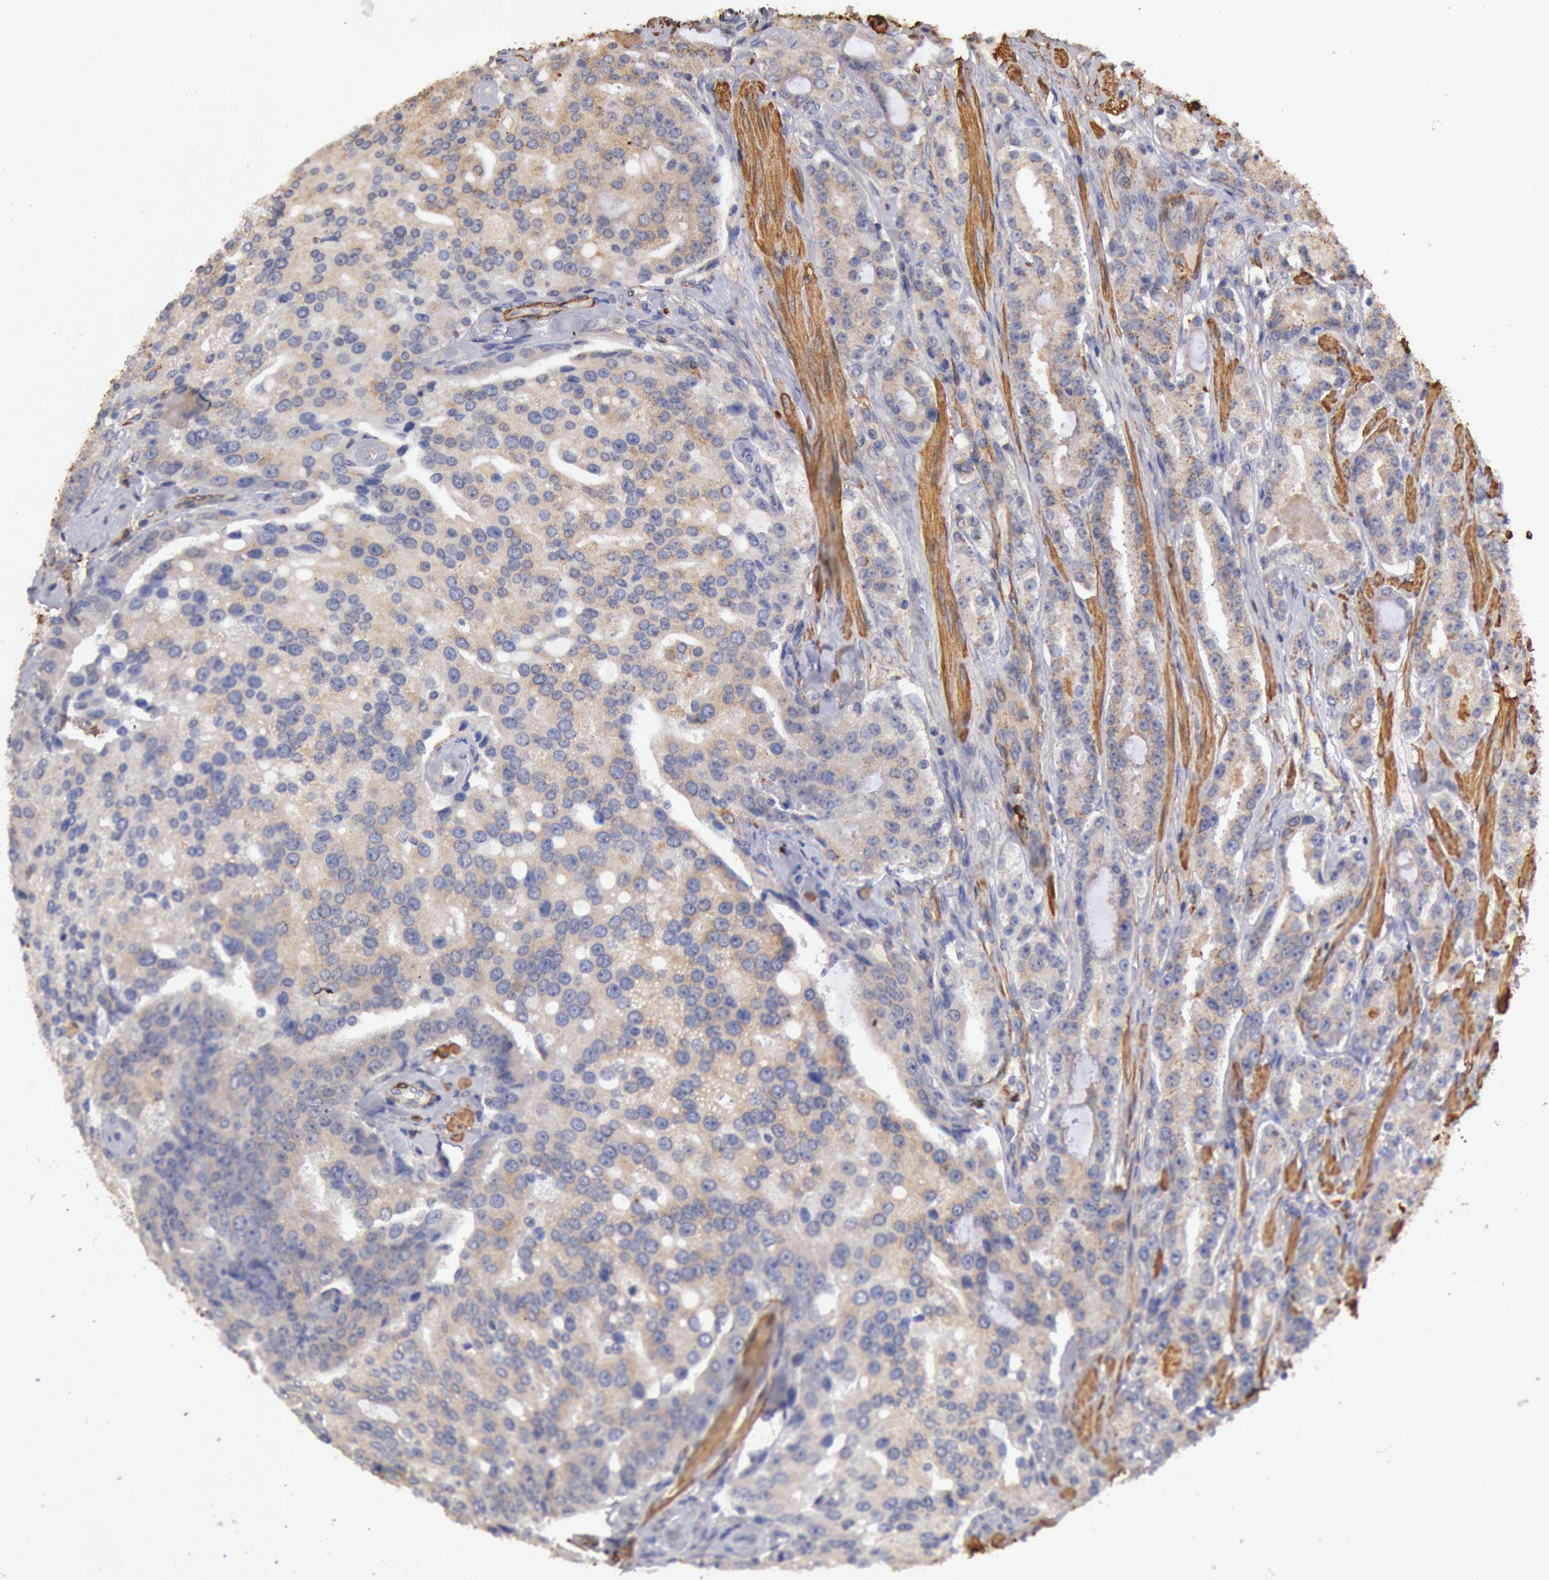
{"staining": {"intensity": "moderate", "quantity": "25%-75%", "location": "cytoplasmic/membranous"}, "tissue": "prostate cancer", "cell_type": "Tumor cells", "image_type": "cancer", "snomed": [{"axis": "morphology", "description": "Adenocarcinoma, Medium grade"}, {"axis": "topography", "description": "Prostate"}], "caption": "High-magnification brightfield microscopy of prostate cancer stained with DAB (3,3'-diaminobenzidine) (brown) and counterstained with hematoxylin (blue). tumor cells exhibit moderate cytoplasmic/membranous positivity is appreciated in about25%-75% of cells.", "gene": "TMED8", "patient": {"sex": "male", "age": 72}}